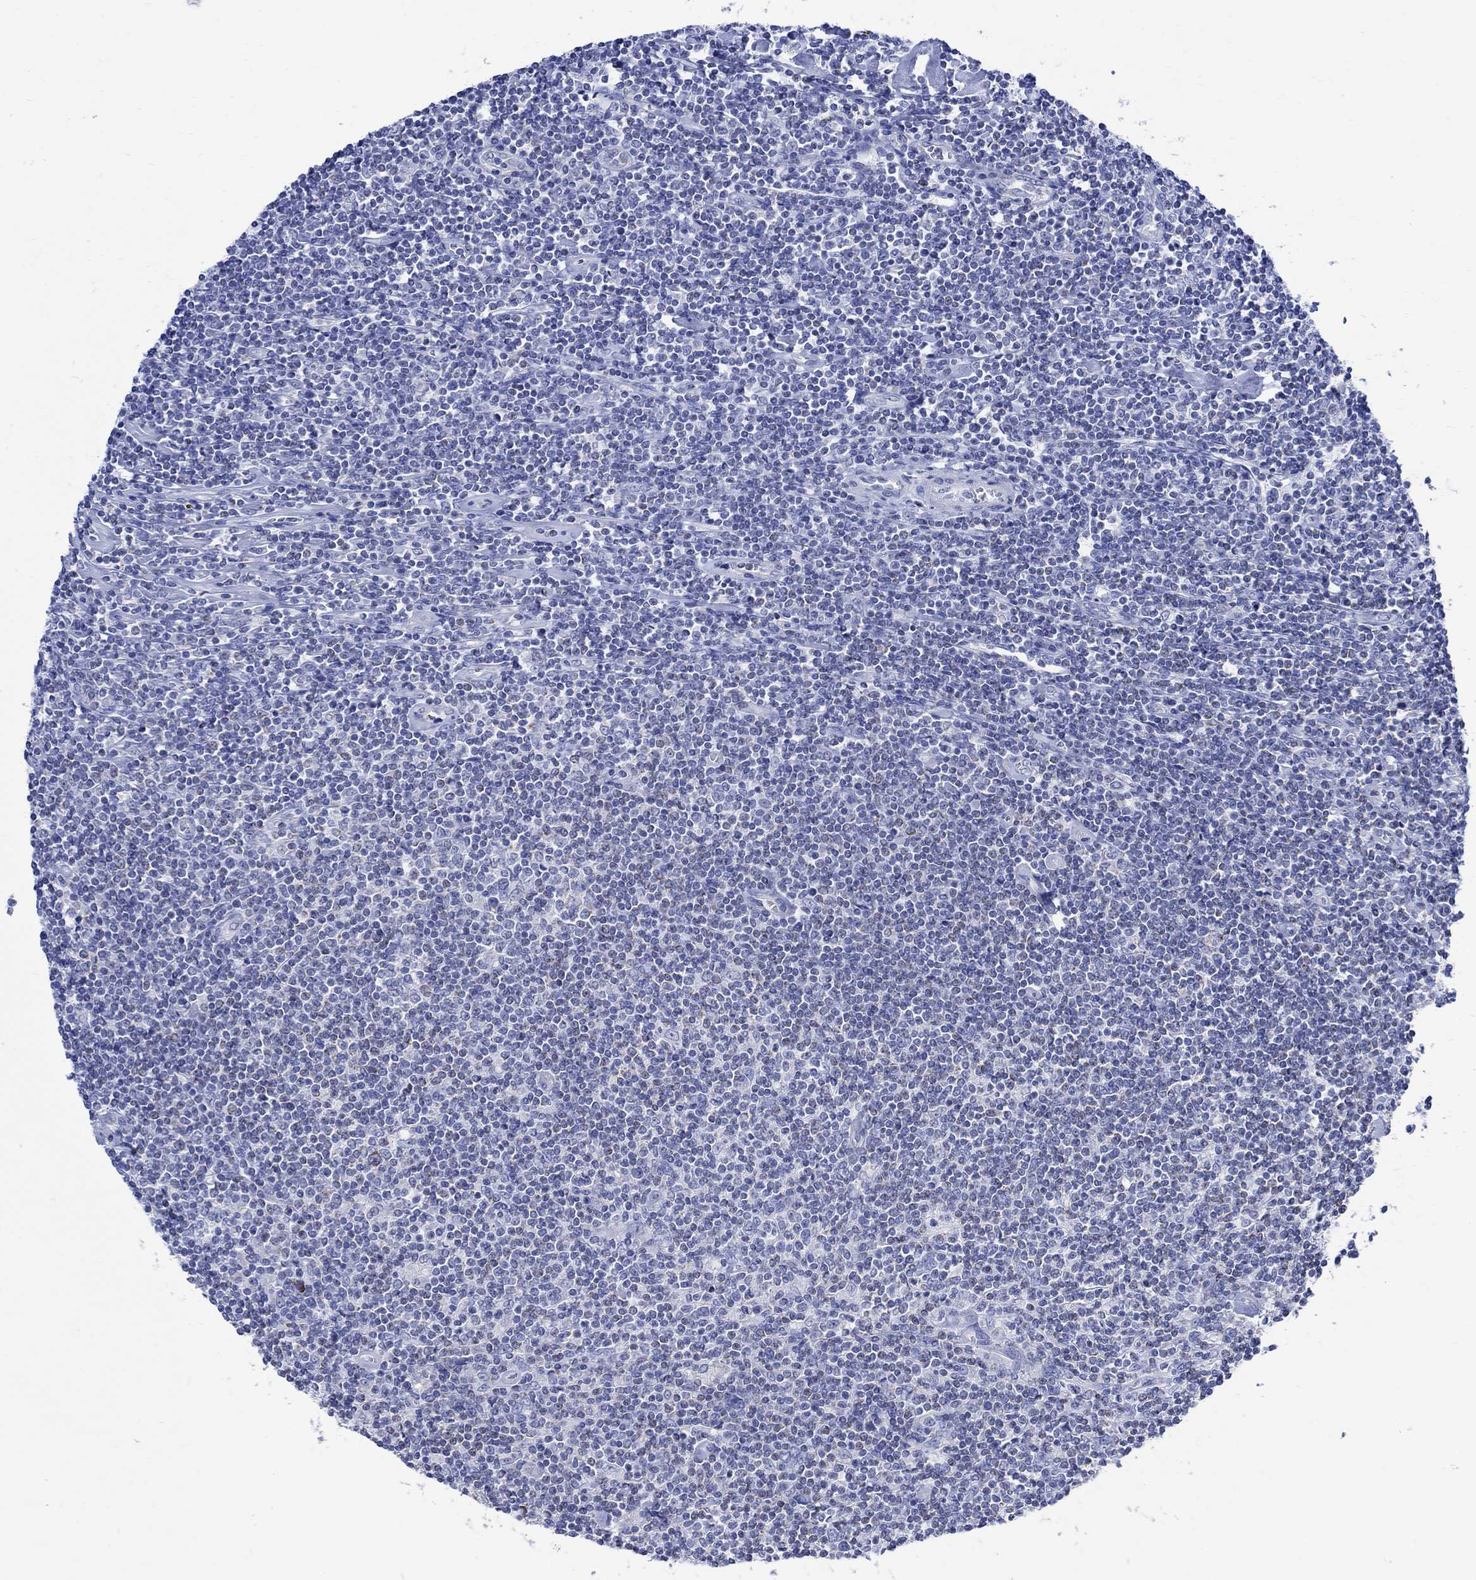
{"staining": {"intensity": "negative", "quantity": "none", "location": "none"}, "tissue": "lymphoma", "cell_type": "Tumor cells", "image_type": "cancer", "snomed": [{"axis": "morphology", "description": "Hodgkin's disease, NOS"}, {"axis": "topography", "description": "Lymph node"}], "caption": "Histopathology image shows no protein staining in tumor cells of lymphoma tissue.", "gene": "CPLX2", "patient": {"sex": "male", "age": 40}}